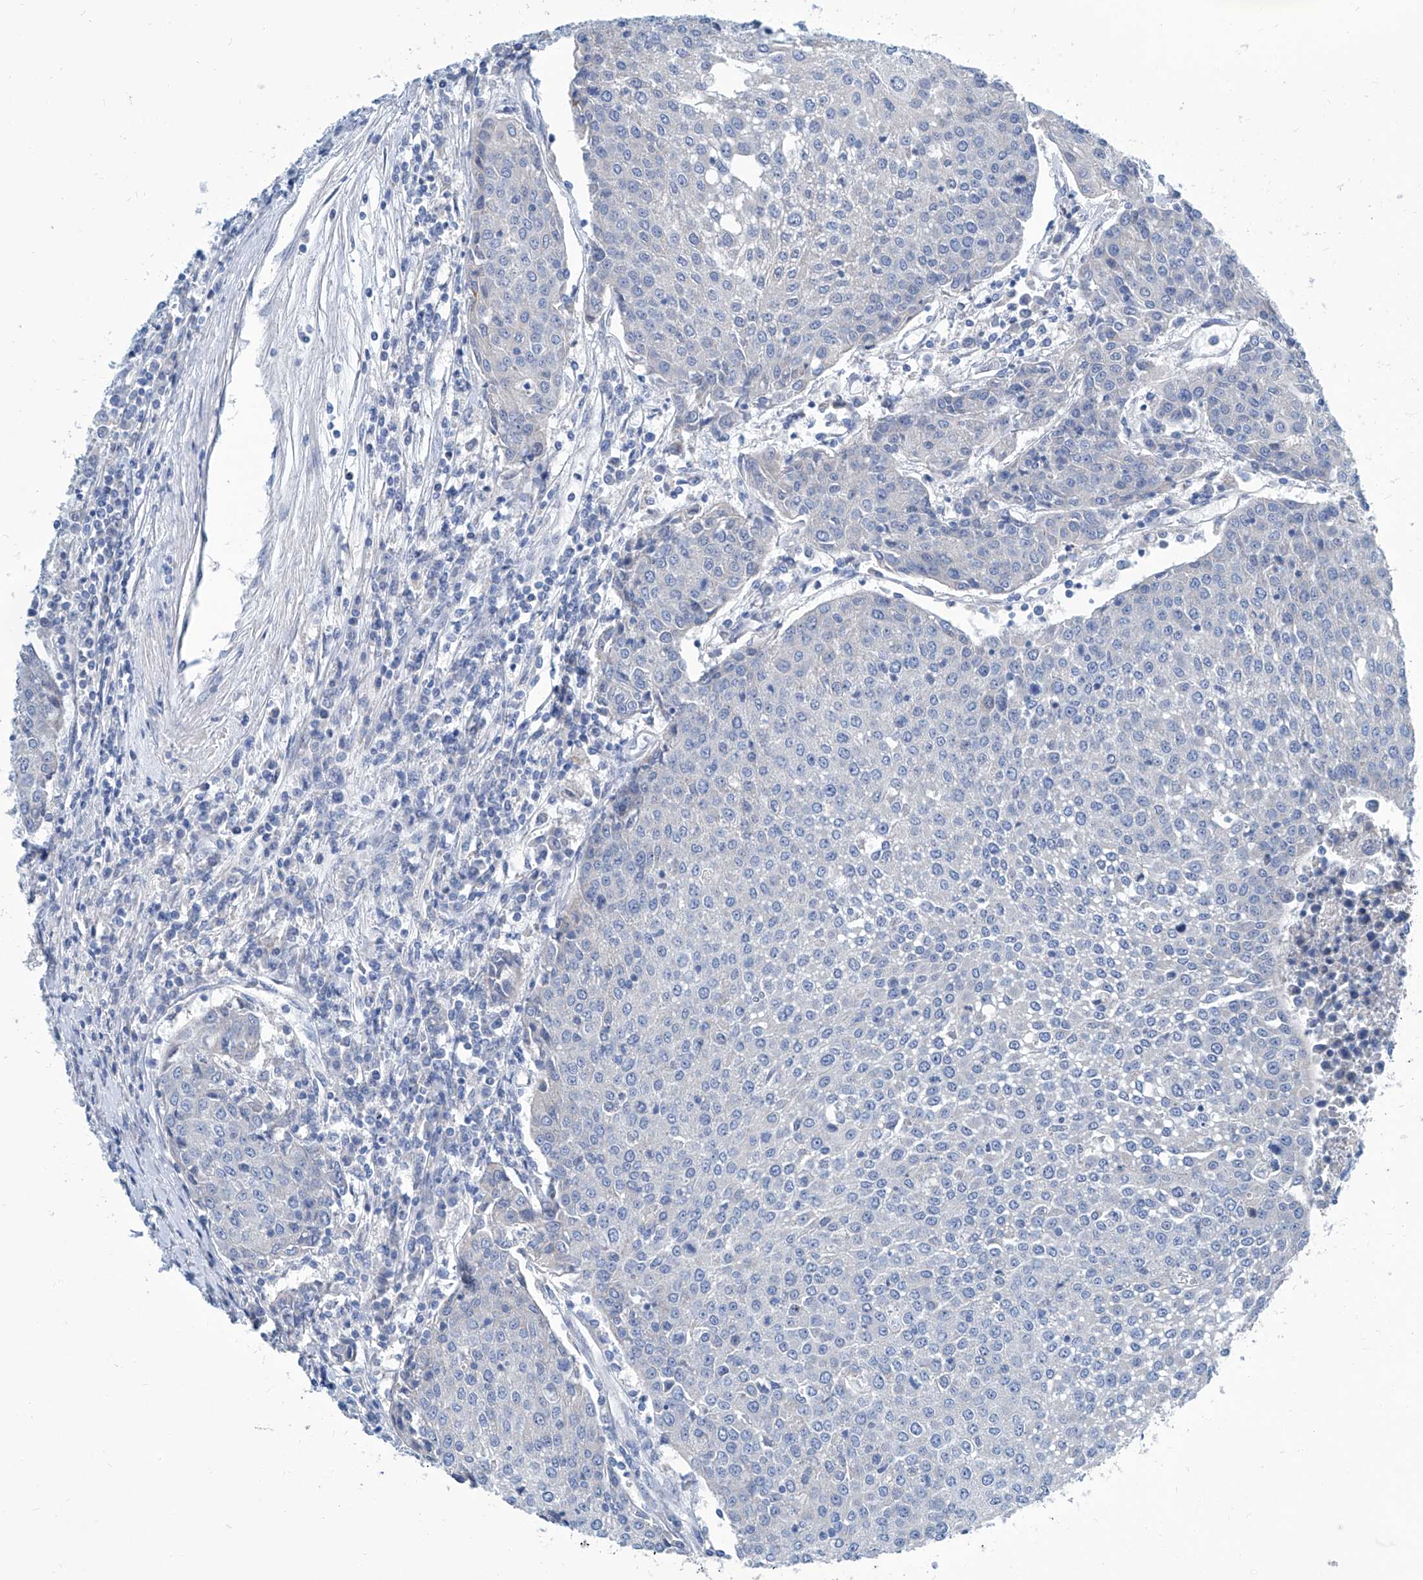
{"staining": {"intensity": "negative", "quantity": "none", "location": "none"}, "tissue": "urothelial cancer", "cell_type": "Tumor cells", "image_type": "cancer", "snomed": [{"axis": "morphology", "description": "Urothelial carcinoma, High grade"}, {"axis": "topography", "description": "Urinary bladder"}], "caption": "Tumor cells show no significant protein positivity in high-grade urothelial carcinoma.", "gene": "ZNF519", "patient": {"sex": "female", "age": 85}}